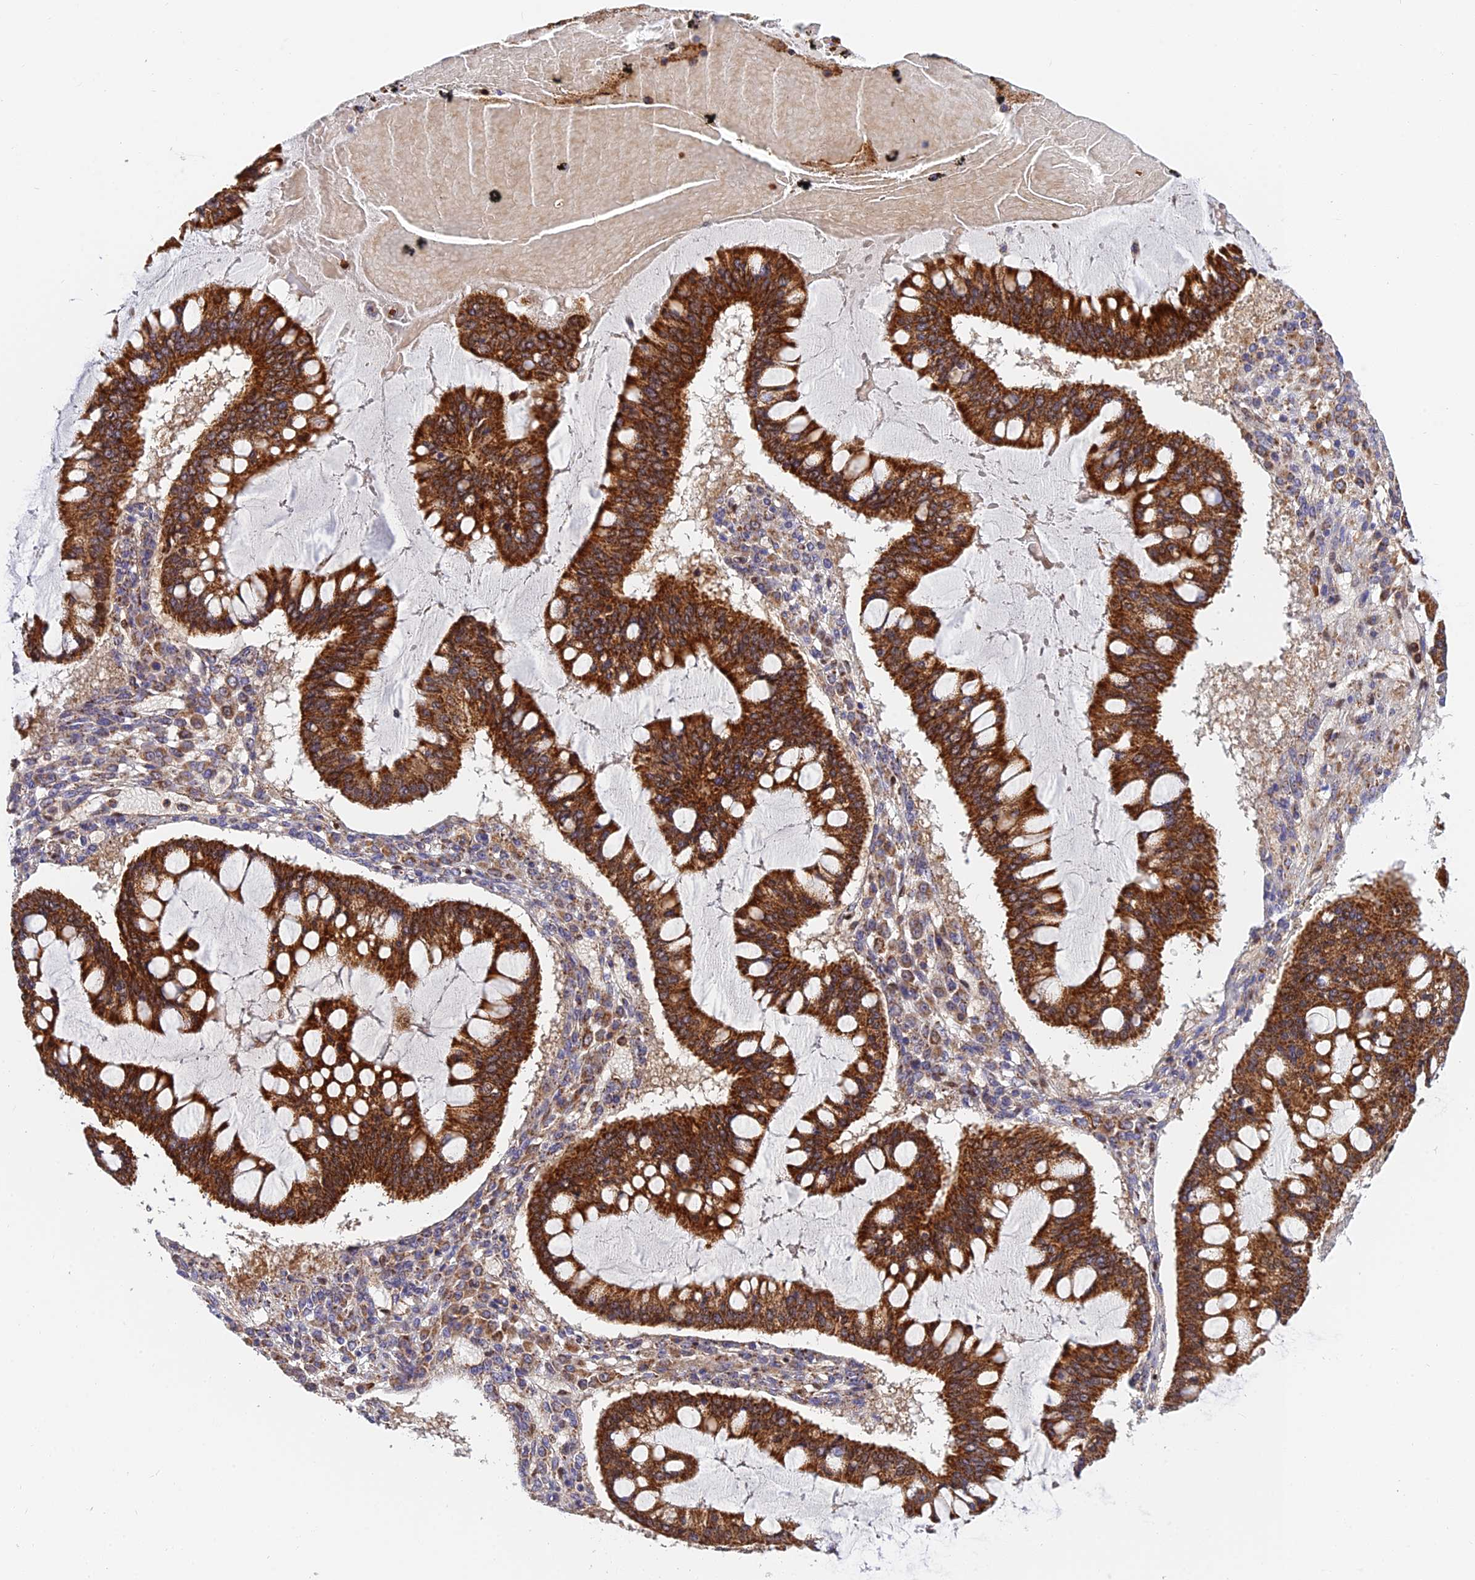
{"staining": {"intensity": "strong", "quantity": ">75%", "location": "cytoplasmic/membranous"}, "tissue": "ovarian cancer", "cell_type": "Tumor cells", "image_type": "cancer", "snomed": [{"axis": "morphology", "description": "Cystadenocarcinoma, mucinous, NOS"}, {"axis": "topography", "description": "Ovary"}], "caption": "Immunohistochemistry of human mucinous cystadenocarcinoma (ovarian) shows high levels of strong cytoplasmic/membranous positivity in about >75% of tumor cells. (brown staining indicates protein expression, while blue staining denotes nuclei).", "gene": "PODNL1", "patient": {"sex": "female", "age": 73}}